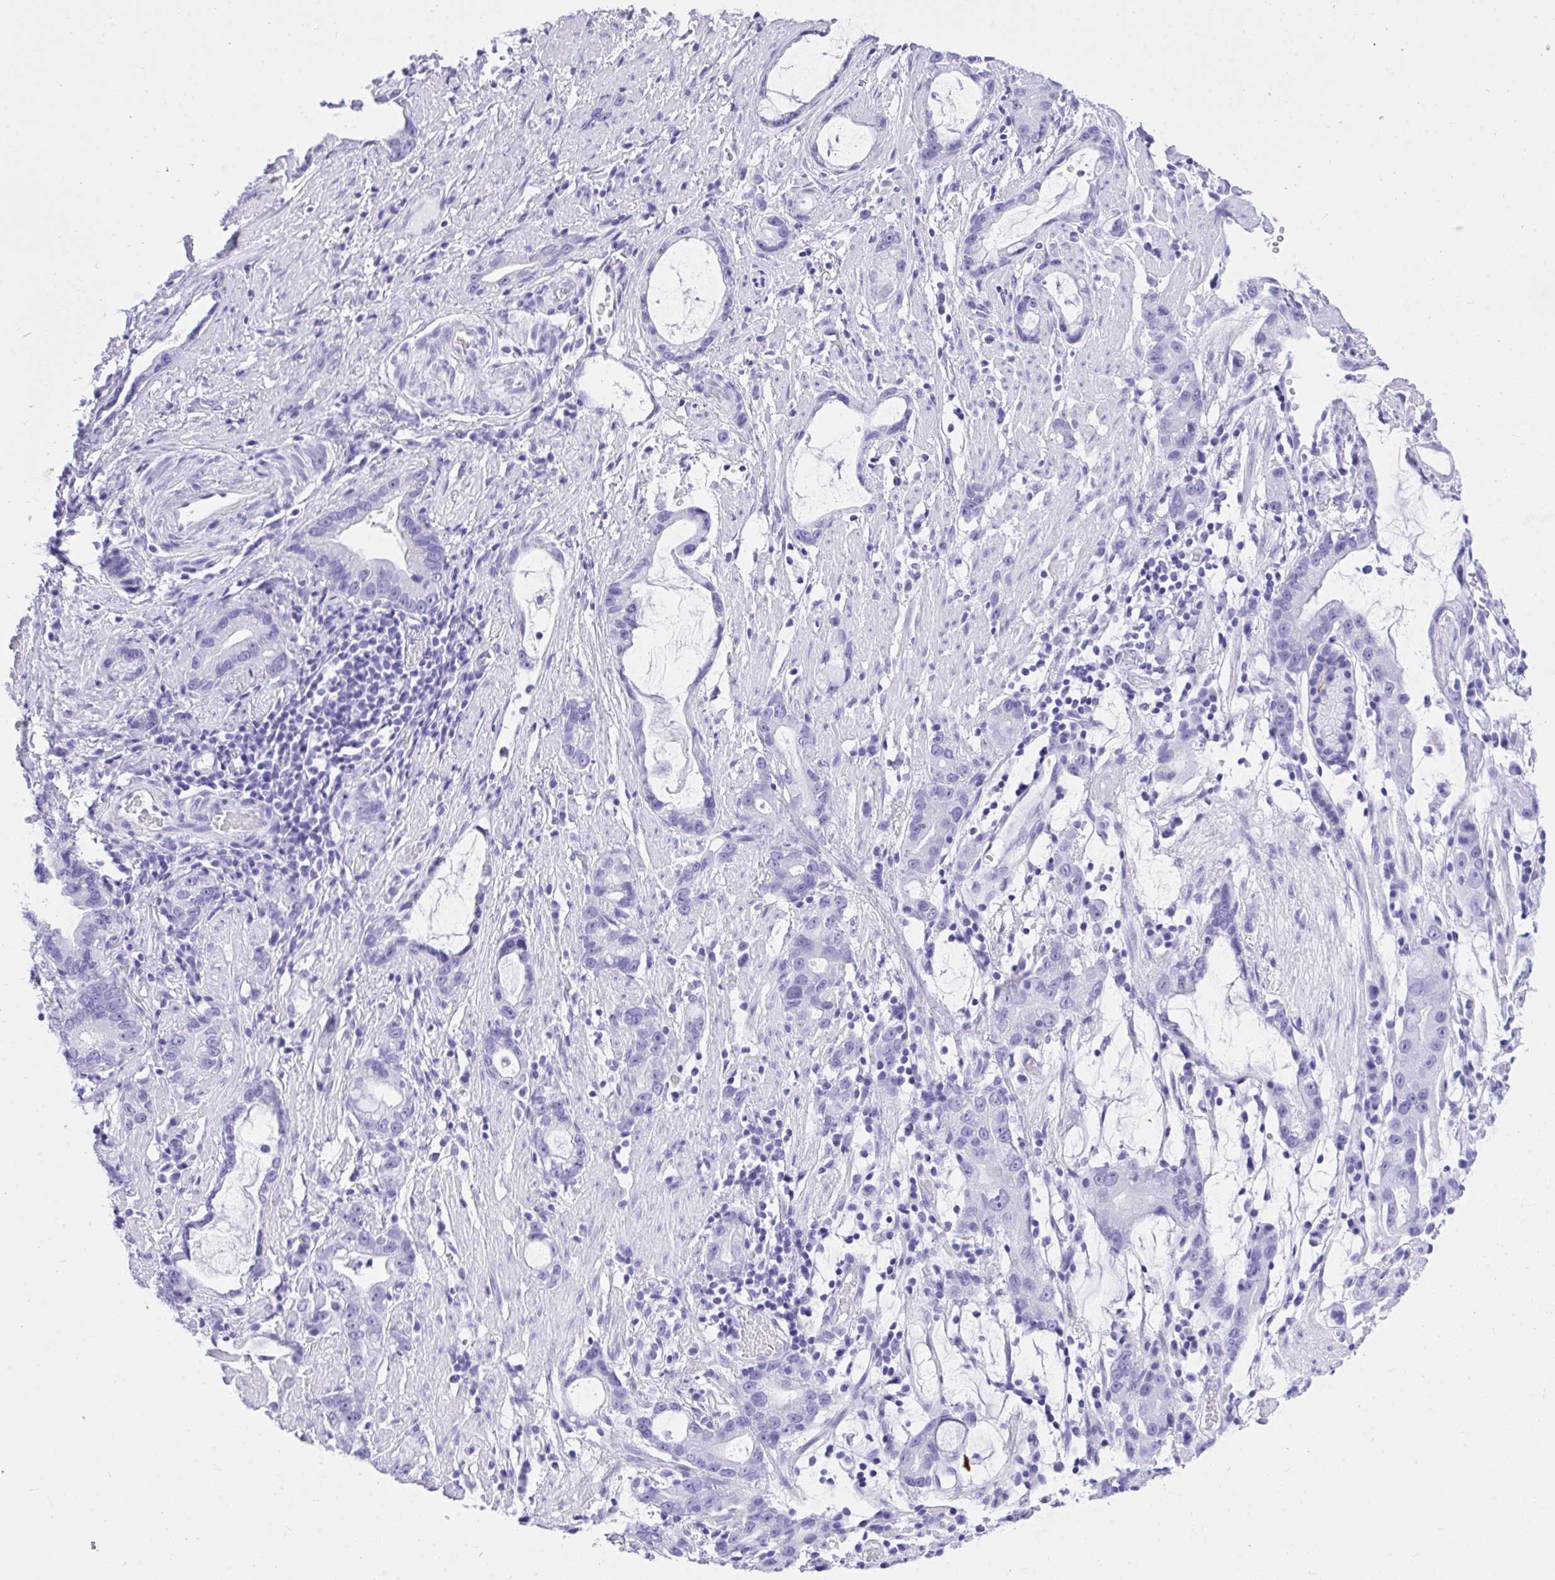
{"staining": {"intensity": "negative", "quantity": "none", "location": "none"}, "tissue": "stomach cancer", "cell_type": "Tumor cells", "image_type": "cancer", "snomed": [{"axis": "morphology", "description": "Adenocarcinoma, NOS"}, {"axis": "topography", "description": "Stomach"}], "caption": "The photomicrograph exhibits no staining of tumor cells in stomach adenocarcinoma. Brightfield microscopy of IHC stained with DAB (3,3'-diaminobenzidine) (brown) and hematoxylin (blue), captured at high magnification.", "gene": "TLN2", "patient": {"sex": "male", "age": 55}}